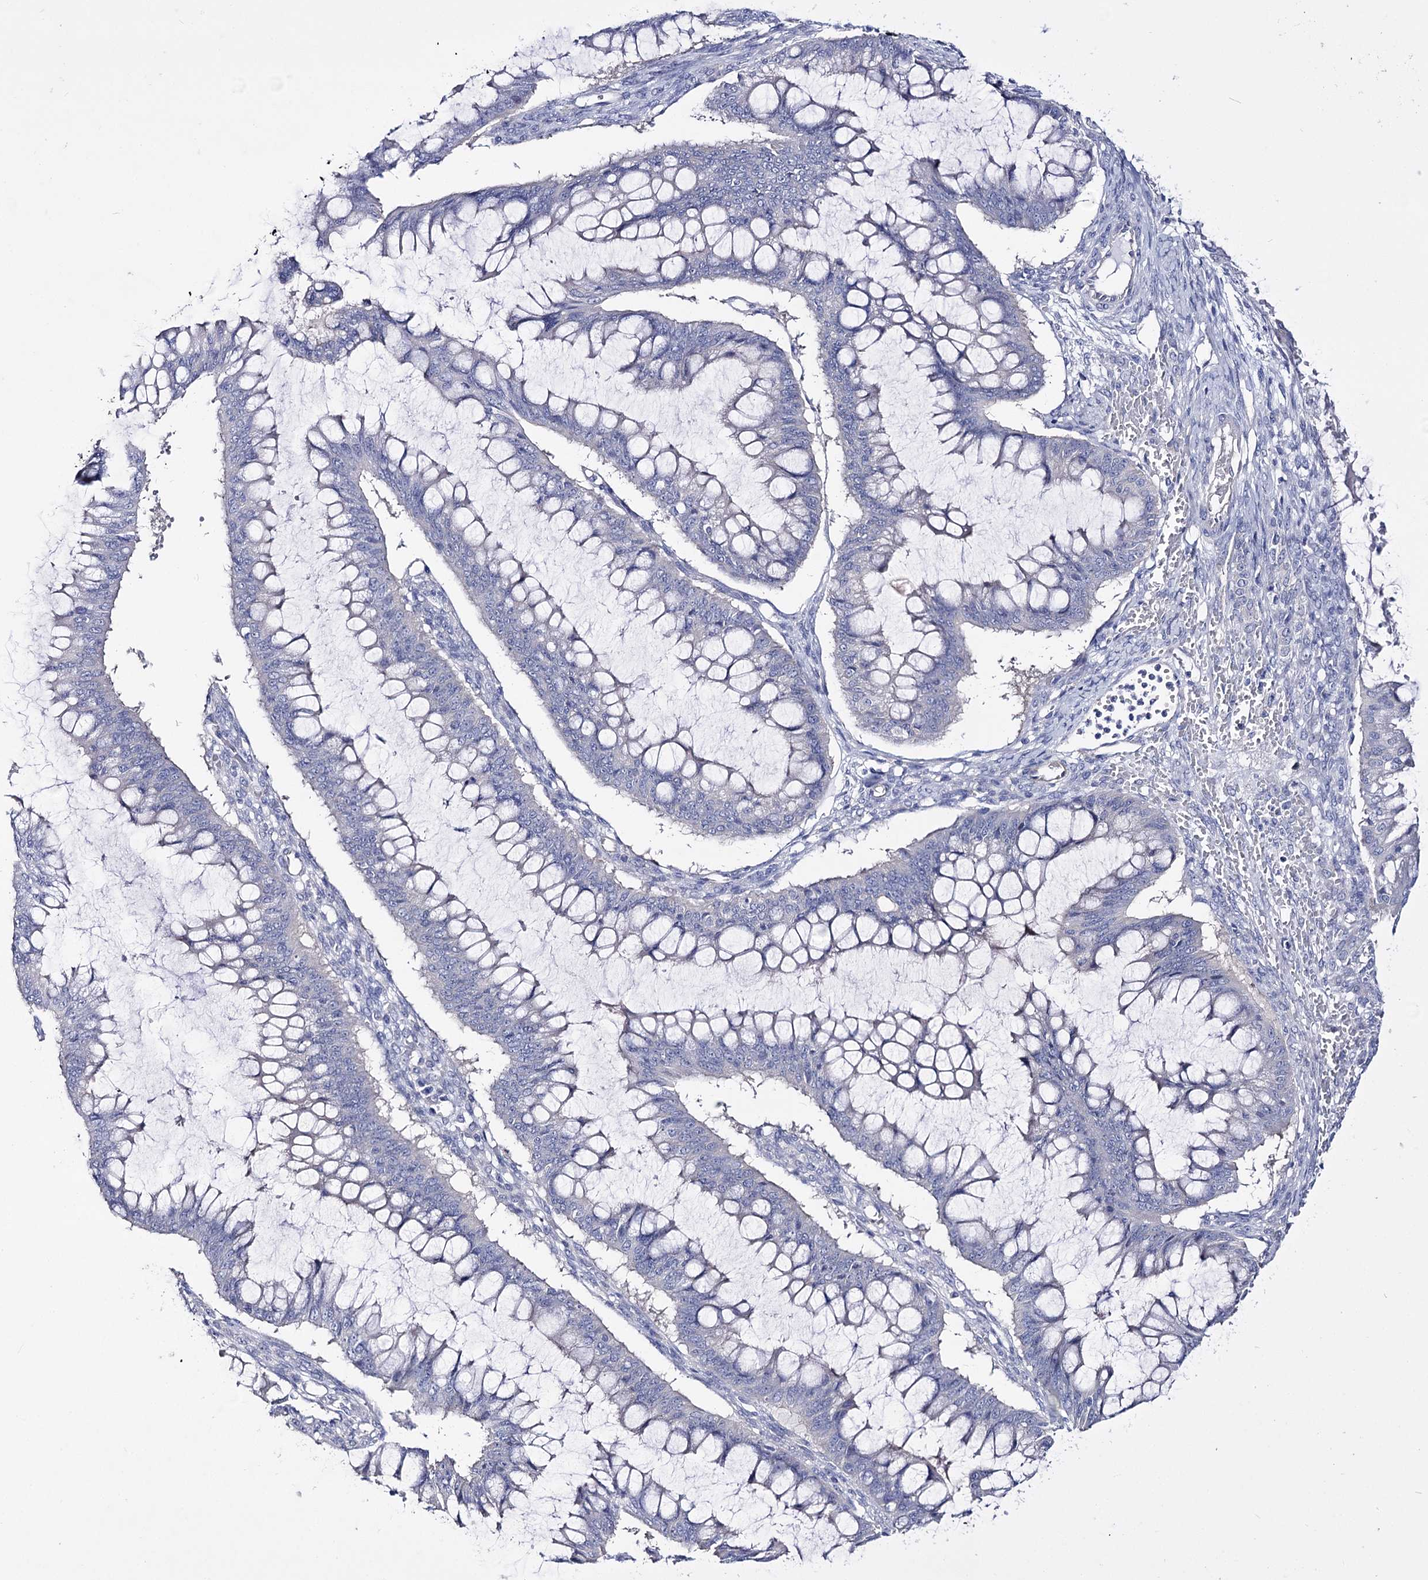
{"staining": {"intensity": "negative", "quantity": "none", "location": "none"}, "tissue": "ovarian cancer", "cell_type": "Tumor cells", "image_type": "cancer", "snomed": [{"axis": "morphology", "description": "Cystadenocarcinoma, mucinous, NOS"}, {"axis": "topography", "description": "Ovary"}], "caption": "Immunohistochemistry (IHC) histopathology image of human ovarian cancer stained for a protein (brown), which exhibits no staining in tumor cells. Nuclei are stained in blue.", "gene": "LRRC34", "patient": {"sex": "female", "age": 73}}